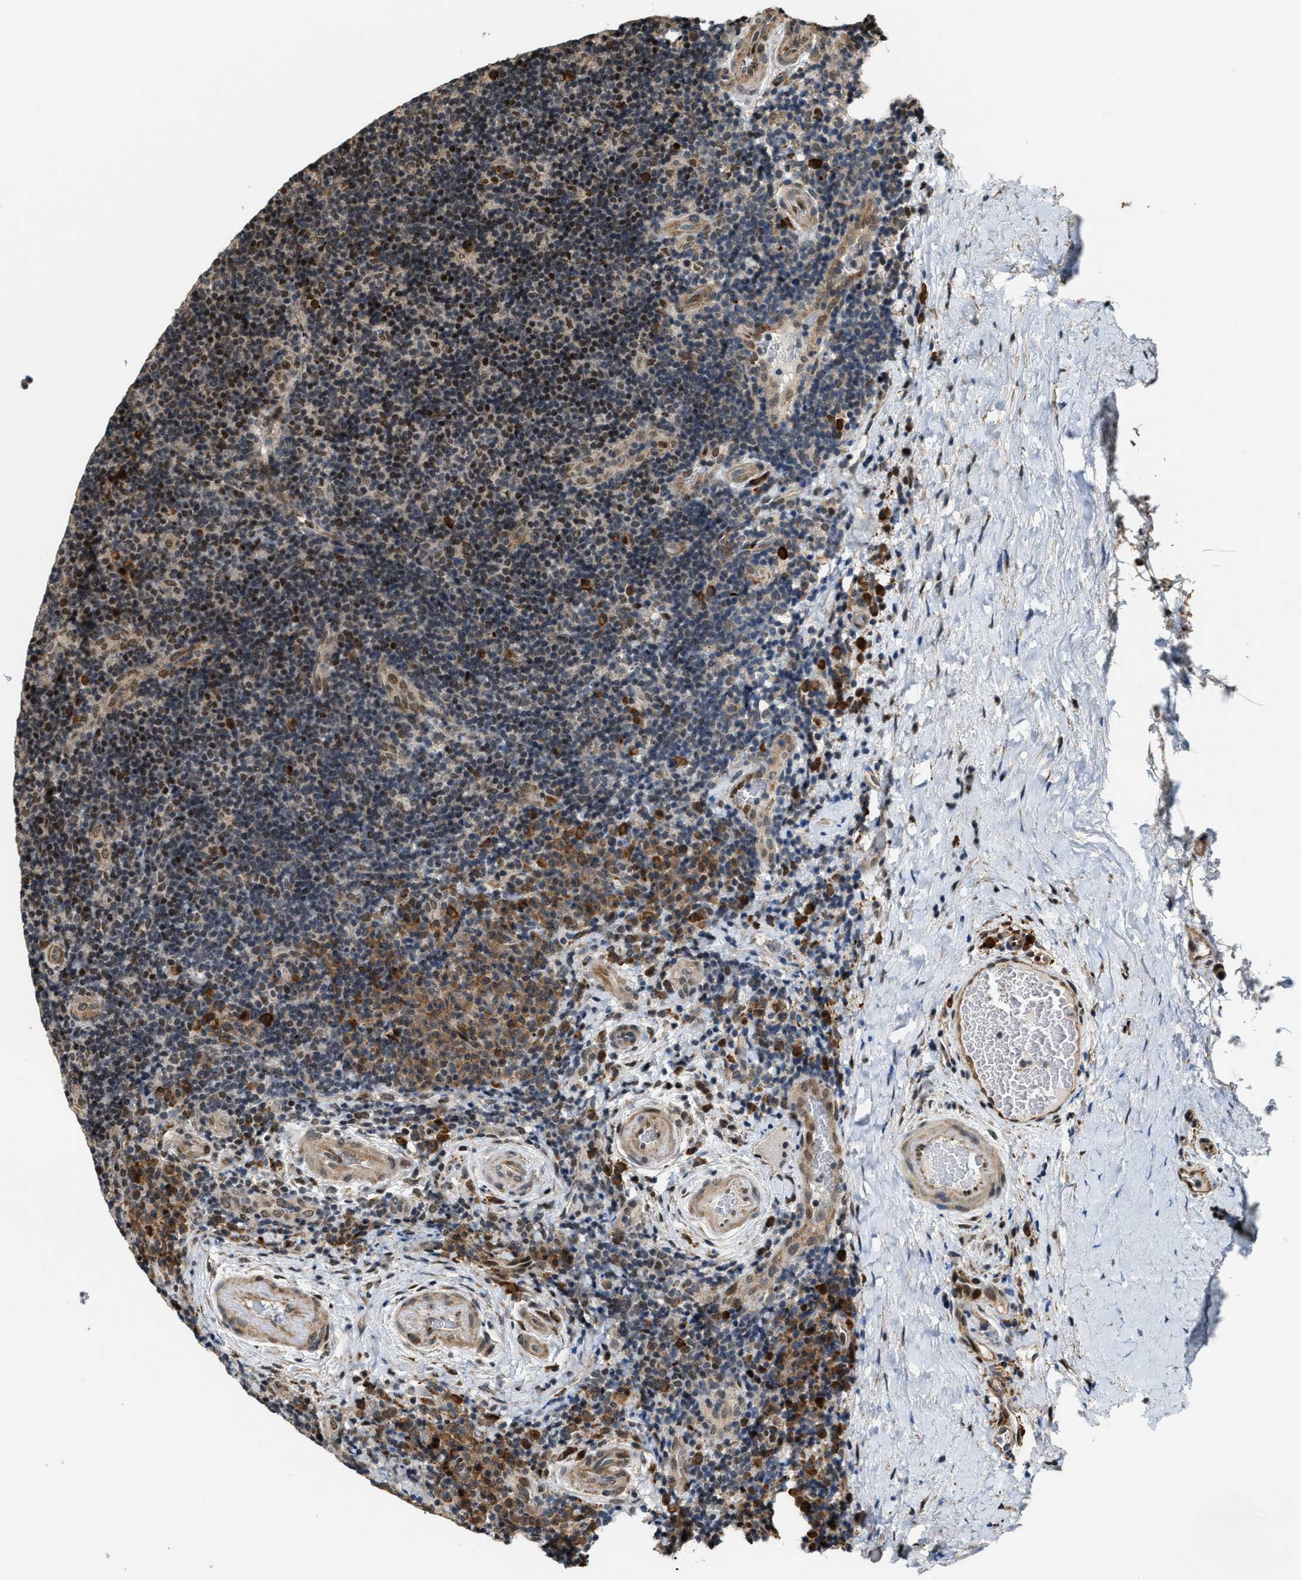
{"staining": {"intensity": "moderate", "quantity": "25%-75%", "location": "nuclear"}, "tissue": "lymphoma", "cell_type": "Tumor cells", "image_type": "cancer", "snomed": [{"axis": "morphology", "description": "Malignant lymphoma, non-Hodgkin's type, High grade"}, {"axis": "topography", "description": "Tonsil"}], "caption": "Immunohistochemistry (IHC) image of neoplastic tissue: human lymphoma stained using immunohistochemistry (IHC) displays medium levels of moderate protein expression localized specifically in the nuclear of tumor cells, appearing as a nuclear brown color.", "gene": "SERTAD2", "patient": {"sex": "female", "age": 36}}